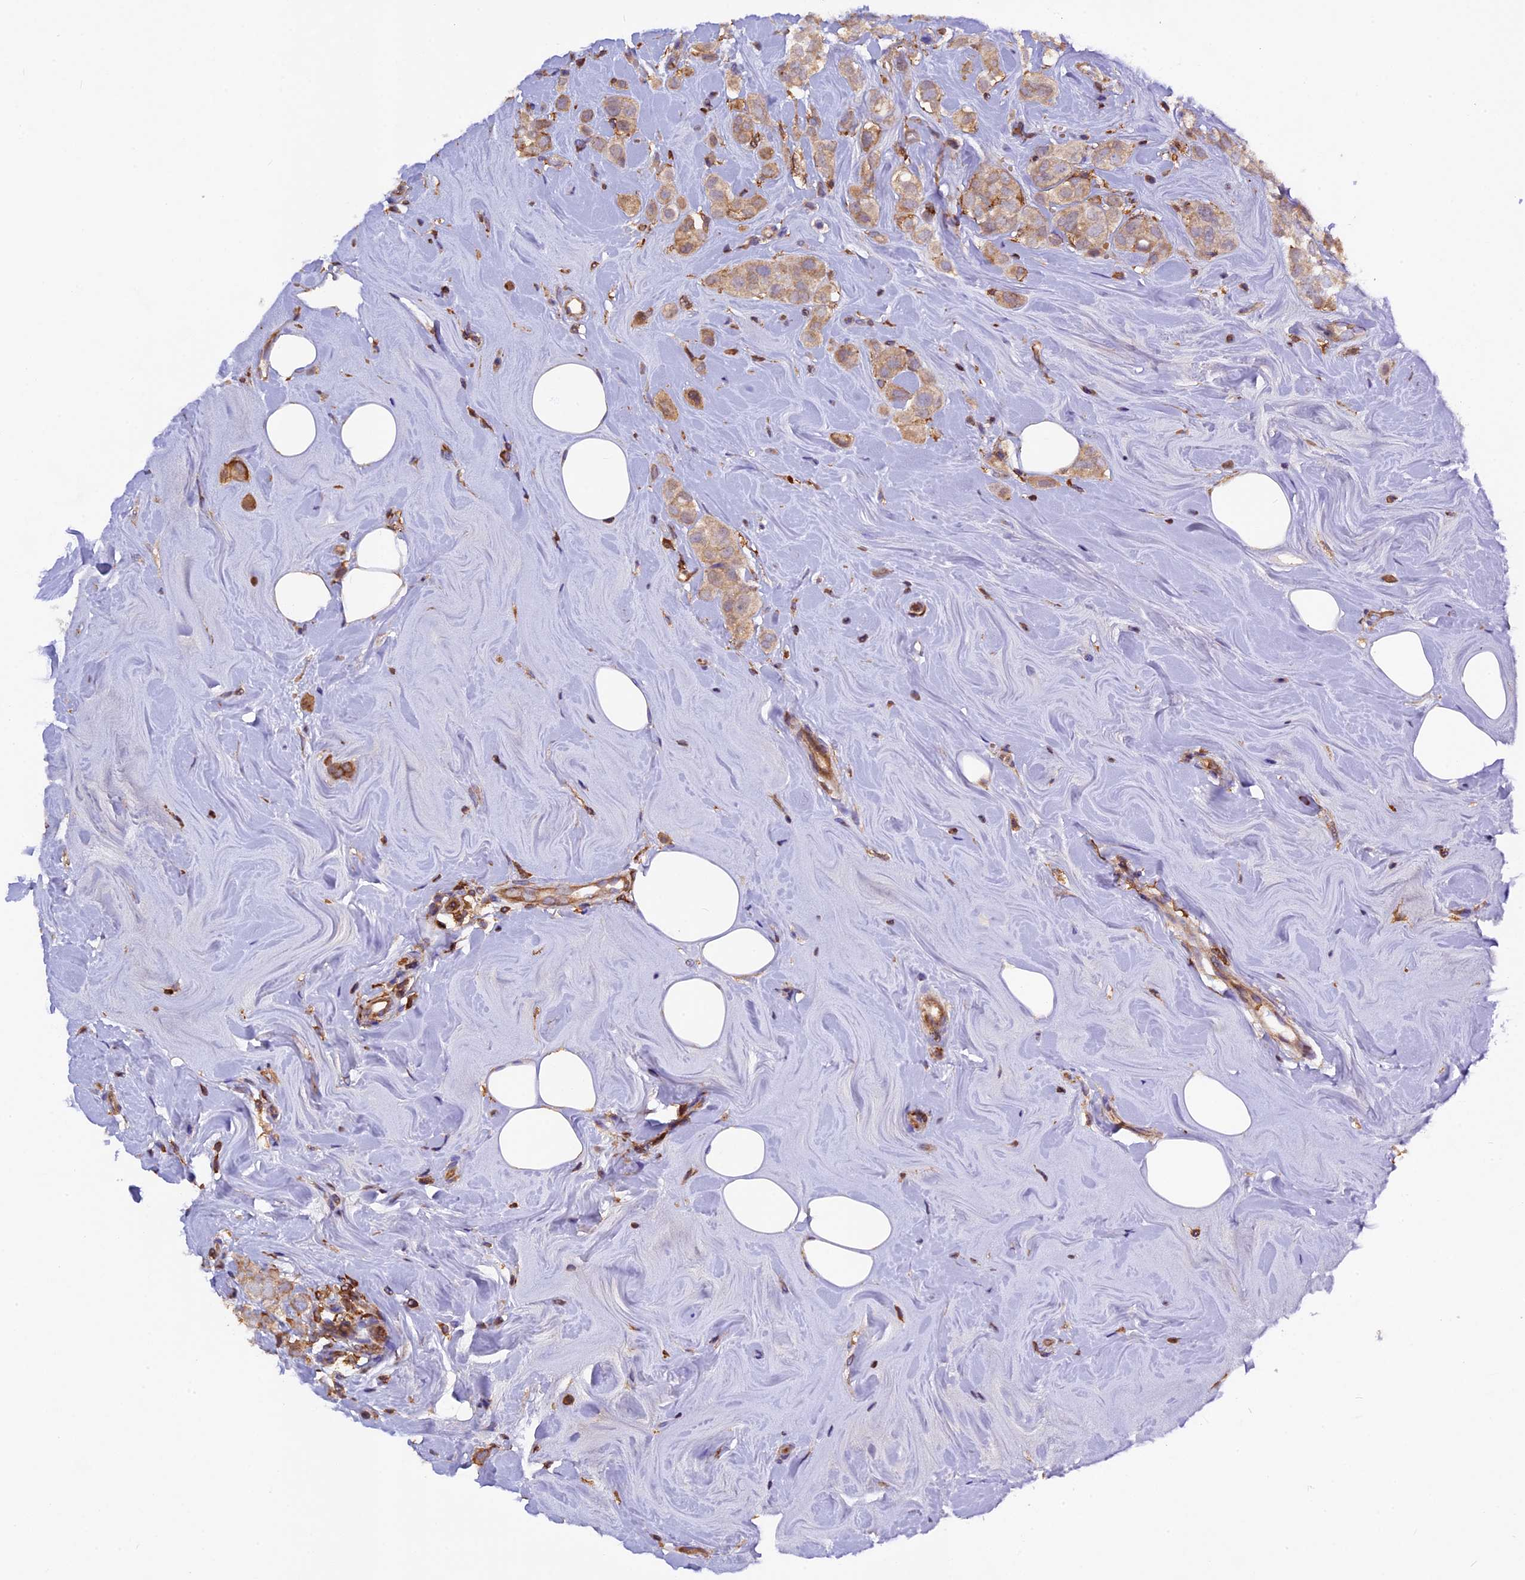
{"staining": {"intensity": "weak", "quantity": ">75%", "location": "cytoplasmic/membranous"}, "tissue": "breast cancer", "cell_type": "Tumor cells", "image_type": "cancer", "snomed": [{"axis": "morphology", "description": "Lobular carcinoma"}, {"axis": "topography", "description": "Breast"}], "caption": "A low amount of weak cytoplasmic/membranous expression is present in about >75% of tumor cells in lobular carcinoma (breast) tissue.", "gene": "MYO9B", "patient": {"sex": "female", "age": 47}}